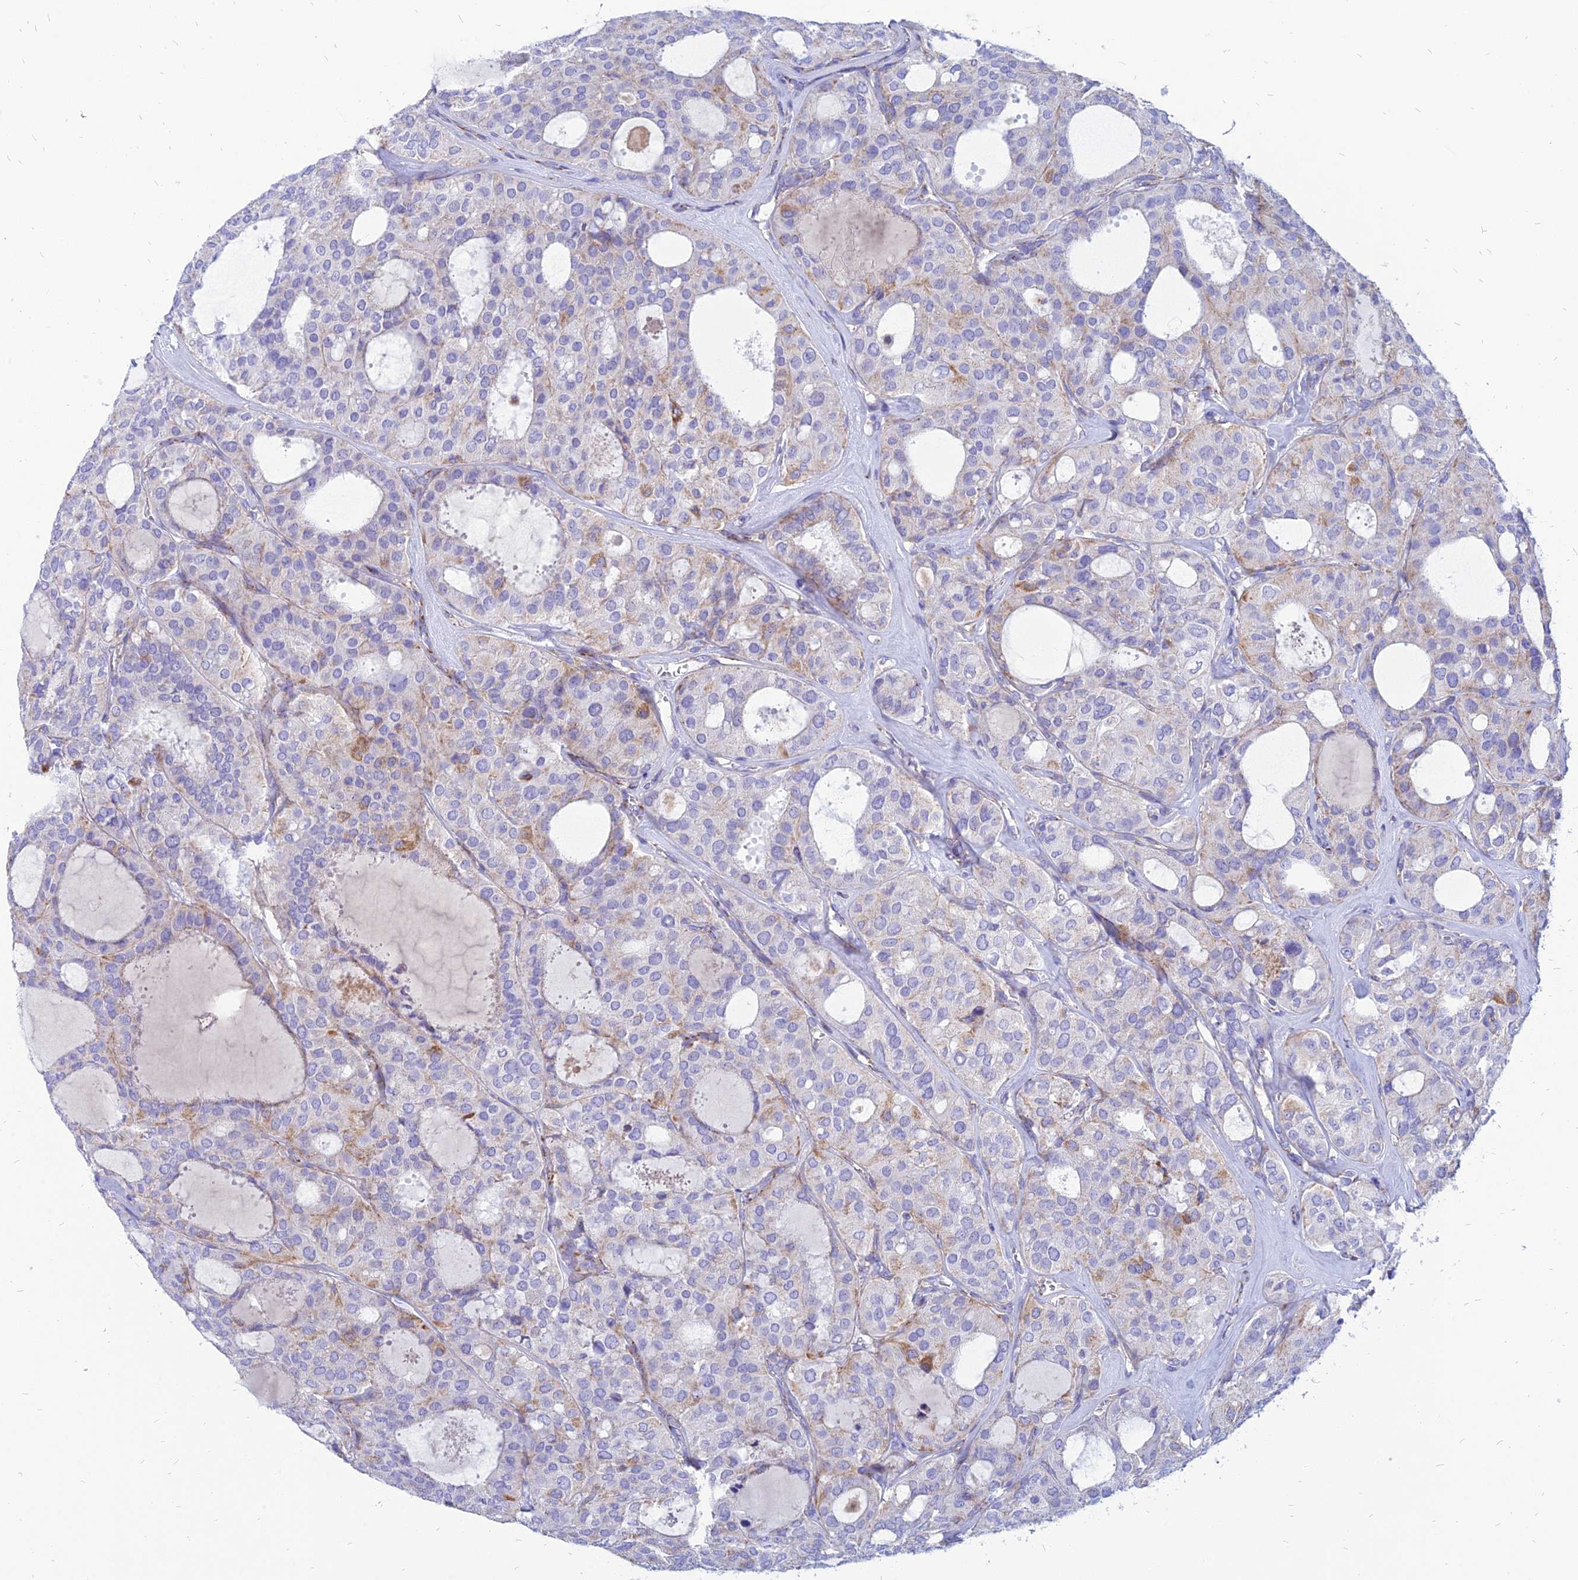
{"staining": {"intensity": "weak", "quantity": "<25%", "location": "cytoplasmic/membranous"}, "tissue": "thyroid cancer", "cell_type": "Tumor cells", "image_type": "cancer", "snomed": [{"axis": "morphology", "description": "Follicular adenoma carcinoma, NOS"}, {"axis": "topography", "description": "Thyroid gland"}], "caption": "Tumor cells are negative for brown protein staining in thyroid follicular adenoma carcinoma.", "gene": "PACC1", "patient": {"sex": "male", "age": 75}}